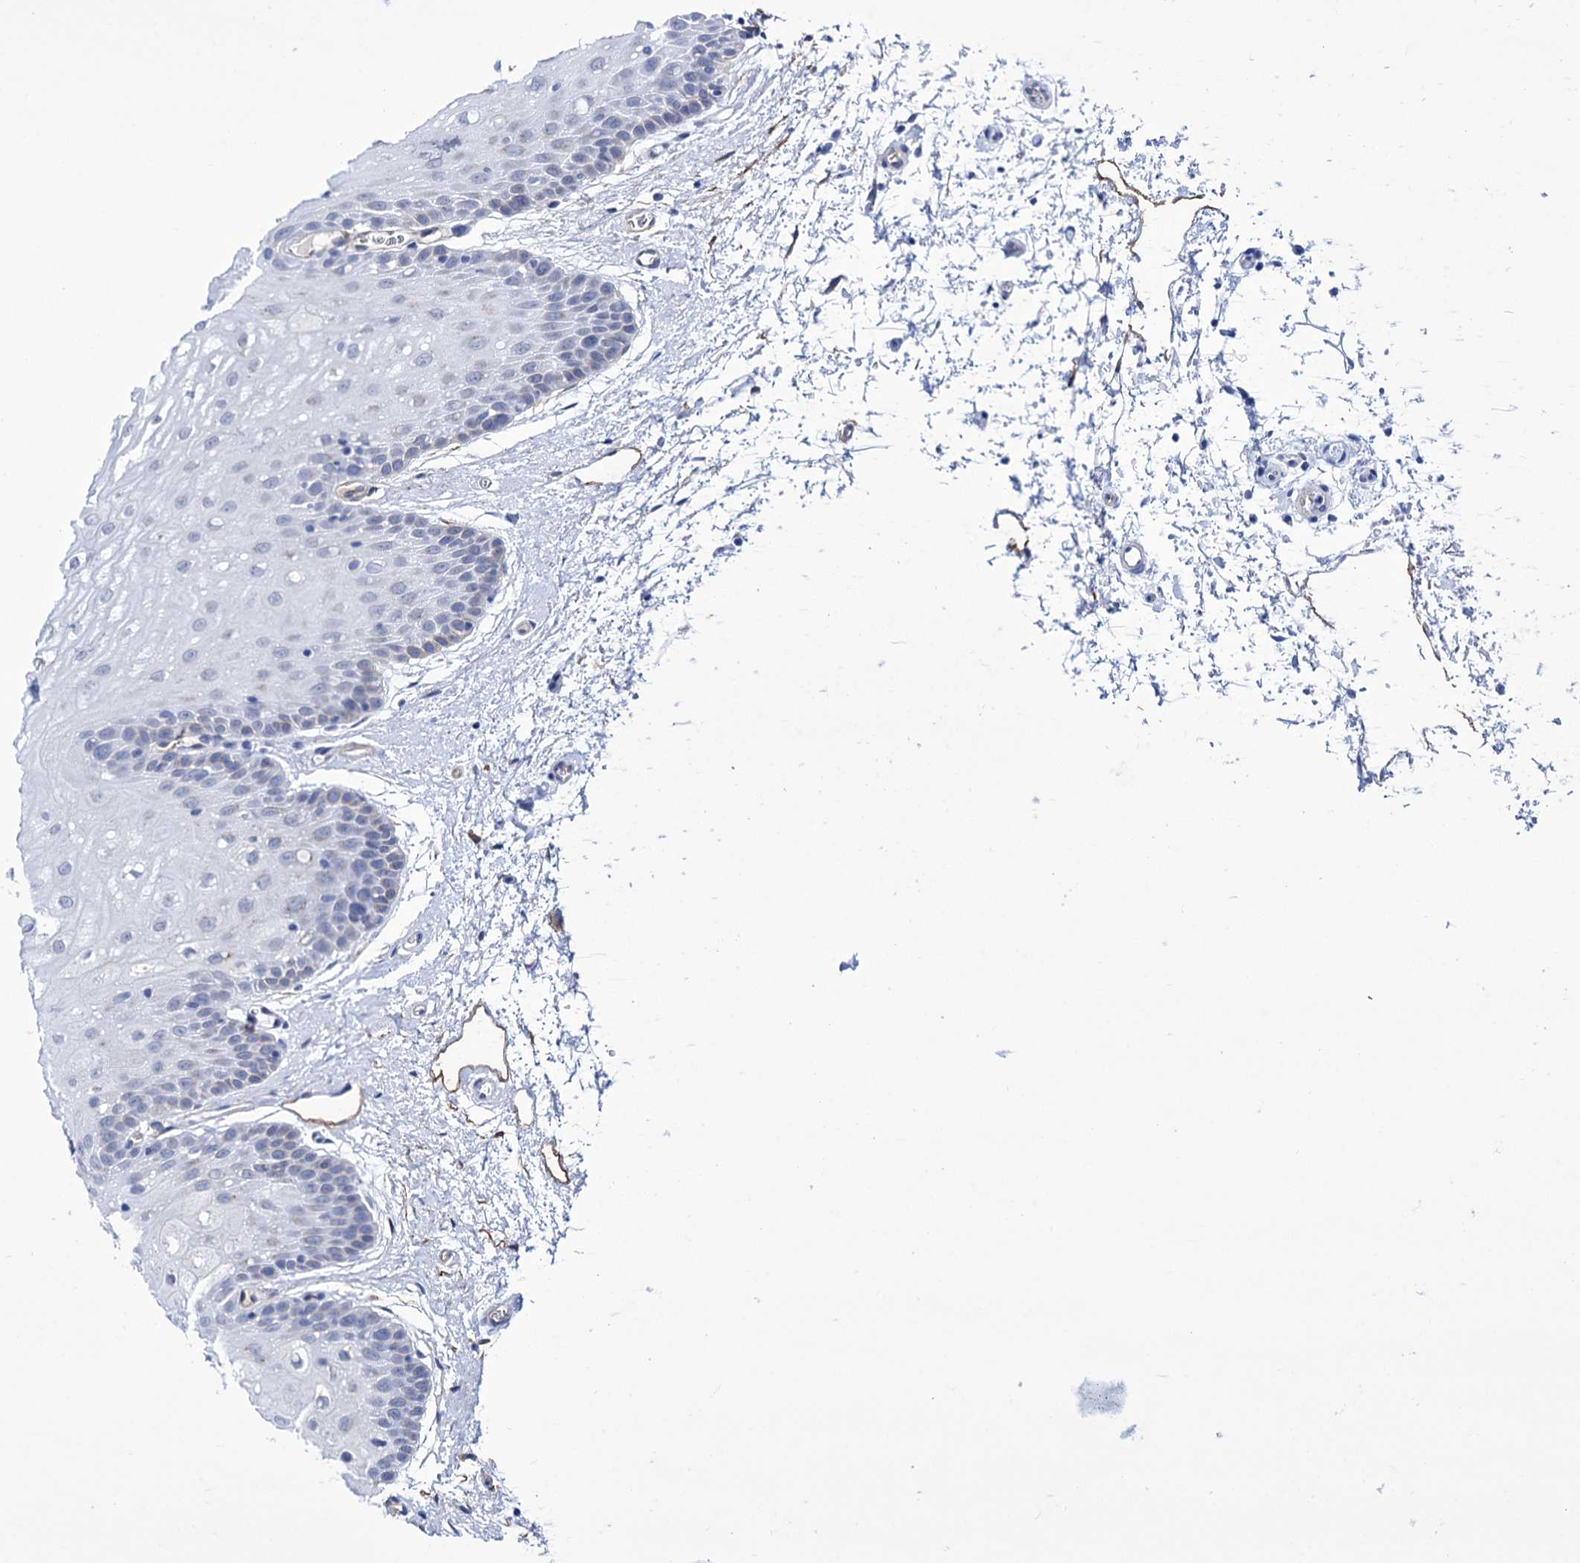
{"staining": {"intensity": "negative", "quantity": "none", "location": "none"}, "tissue": "oral mucosa", "cell_type": "Squamous epithelial cells", "image_type": "normal", "snomed": [{"axis": "morphology", "description": "Normal tissue, NOS"}, {"axis": "topography", "description": "Oral tissue"}, {"axis": "topography", "description": "Tounge, NOS"}], "caption": "DAB (3,3'-diaminobenzidine) immunohistochemical staining of normal oral mucosa displays no significant expression in squamous epithelial cells.", "gene": "ZC3H12C", "patient": {"sex": "female", "age": 73}}